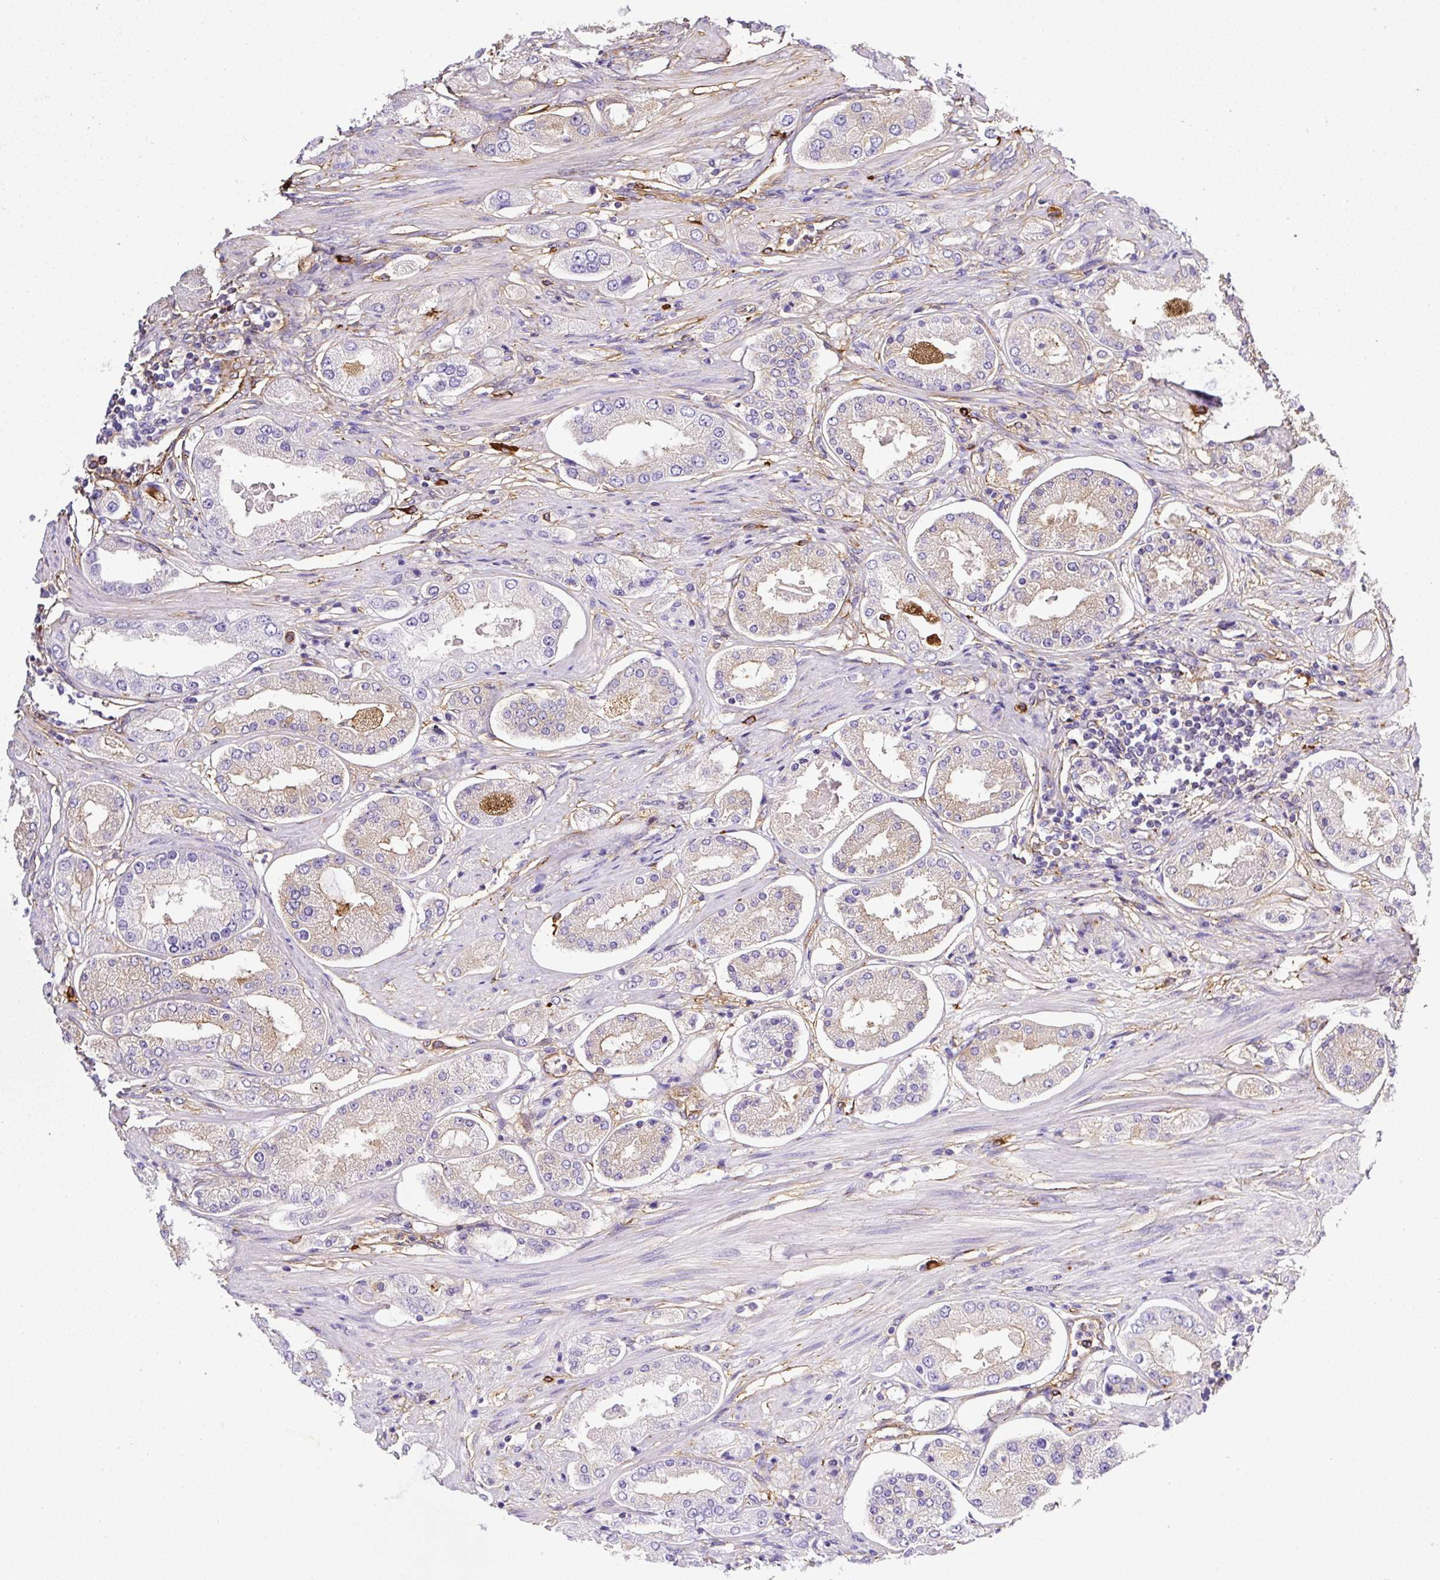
{"staining": {"intensity": "negative", "quantity": "none", "location": "none"}, "tissue": "prostate cancer", "cell_type": "Tumor cells", "image_type": "cancer", "snomed": [{"axis": "morphology", "description": "Adenocarcinoma, High grade"}, {"axis": "topography", "description": "Prostate"}], "caption": "Immunohistochemistry image of human adenocarcinoma (high-grade) (prostate) stained for a protein (brown), which demonstrates no staining in tumor cells.", "gene": "MAGEB5", "patient": {"sex": "male", "age": 69}}